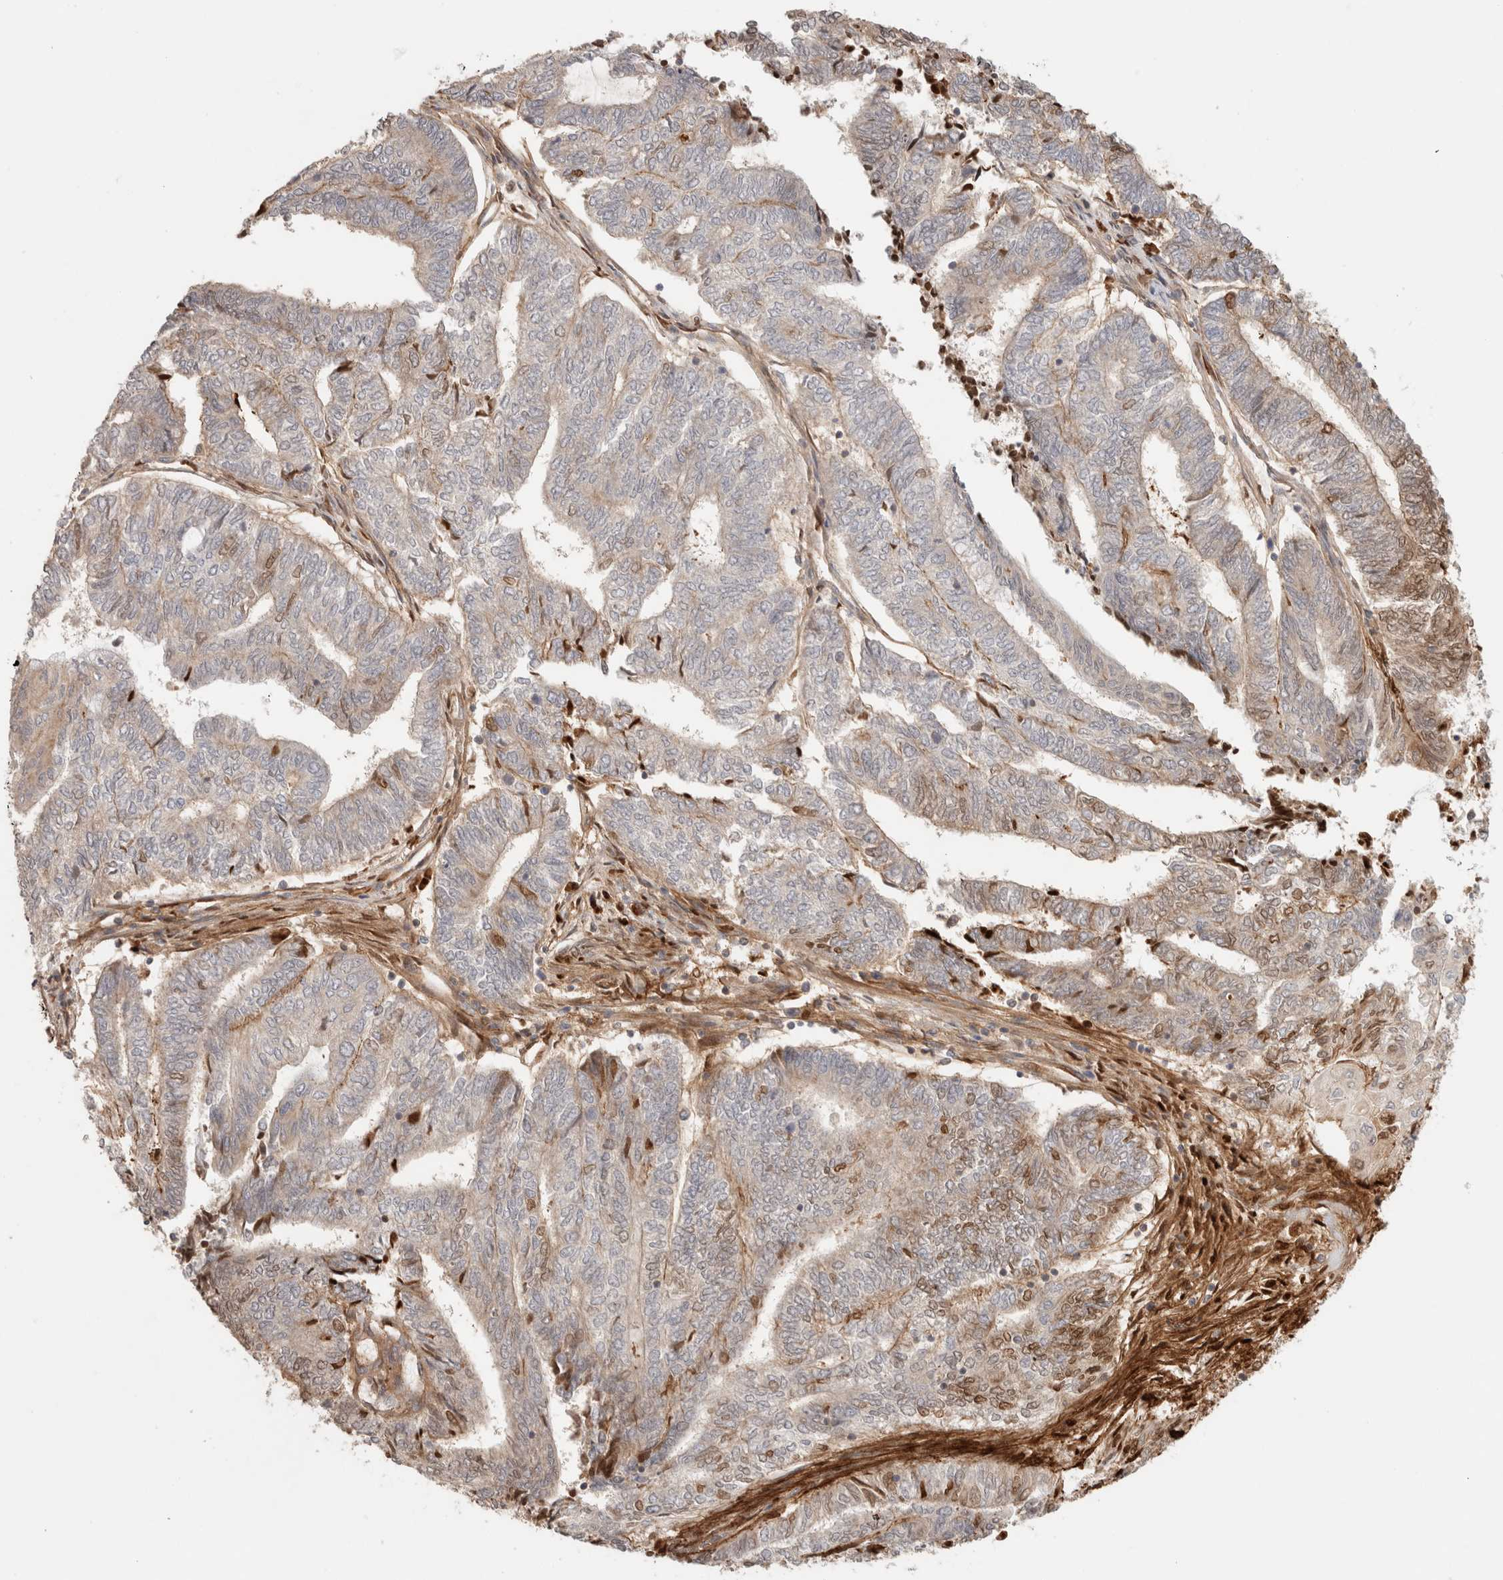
{"staining": {"intensity": "weak", "quantity": "25%-75%", "location": "cytoplasmic/membranous,nuclear"}, "tissue": "endometrial cancer", "cell_type": "Tumor cells", "image_type": "cancer", "snomed": [{"axis": "morphology", "description": "Adenocarcinoma, NOS"}, {"axis": "topography", "description": "Uterus"}, {"axis": "topography", "description": "Endometrium"}], "caption": "Endometrial cancer stained for a protein demonstrates weak cytoplasmic/membranous and nuclear positivity in tumor cells.", "gene": "HSPG2", "patient": {"sex": "female", "age": 70}}